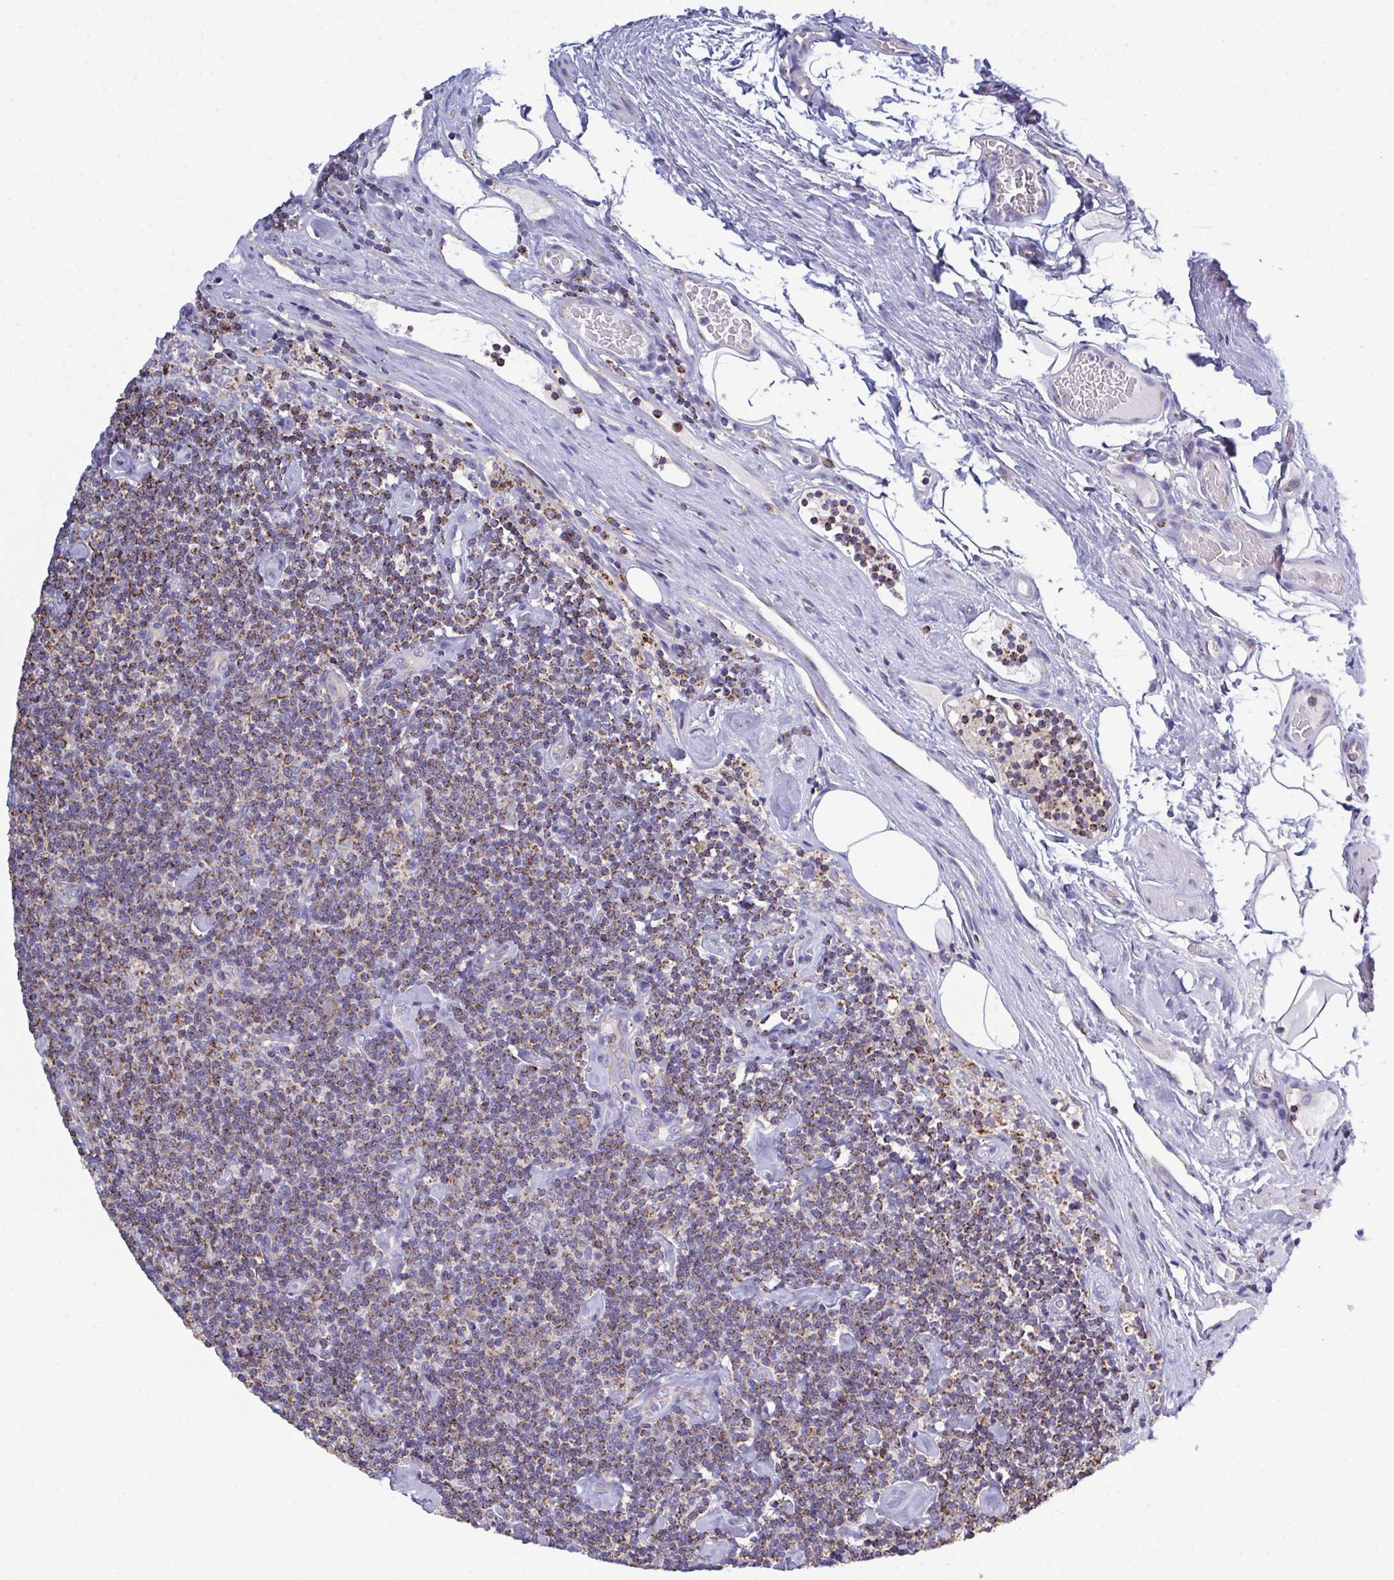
{"staining": {"intensity": "moderate", "quantity": ">75%", "location": "cytoplasmic/membranous"}, "tissue": "lymphoma", "cell_type": "Tumor cells", "image_type": "cancer", "snomed": [{"axis": "morphology", "description": "Malignant lymphoma, non-Hodgkin's type, Low grade"}, {"axis": "topography", "description": "Lymph node"}], "caption": "Low-grade malignant lymphoma, non-Hodgkin's type was stained to show a protein in brown. There is medium levels of moderate cytoplasmic/membranous positivity in approximately >75% of tumor cells.", "gene": "CSDE1", "patient": {"sex": "male", "age": 81}}